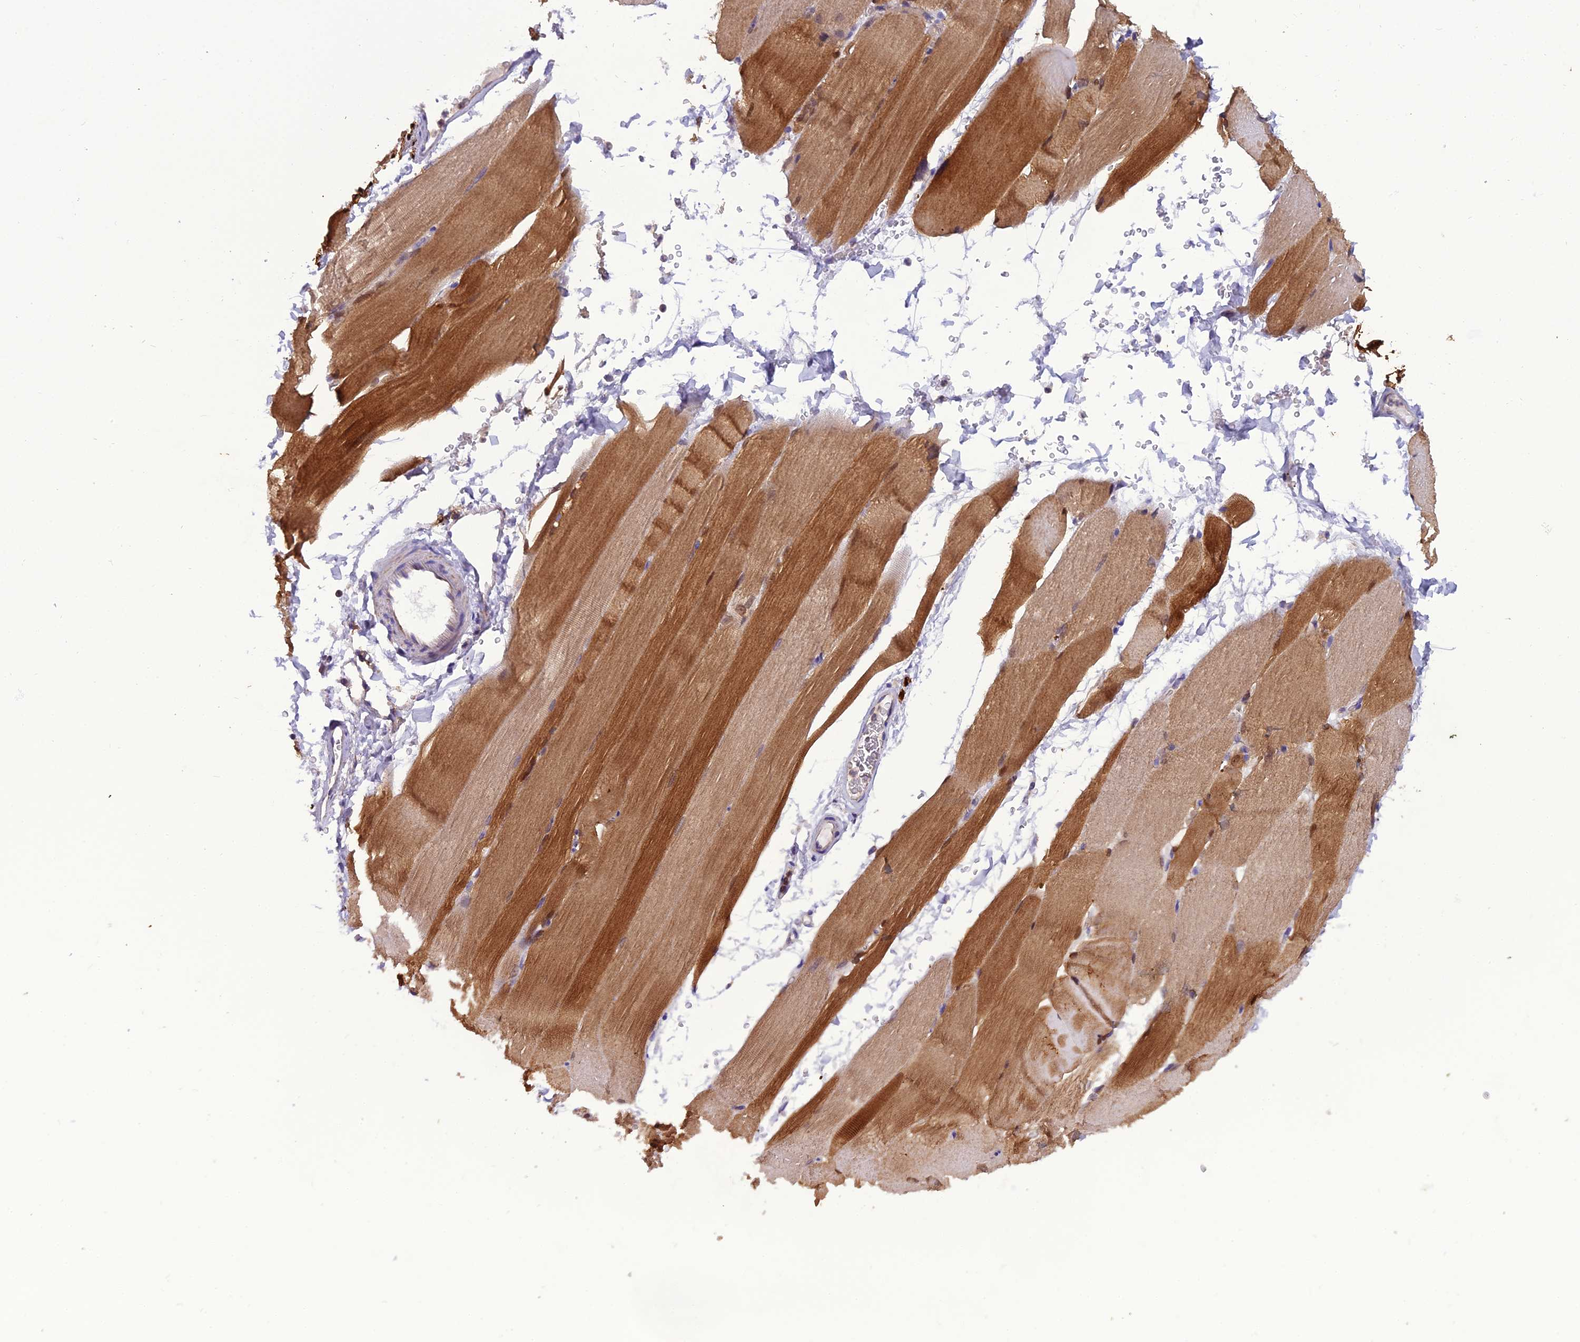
{"staining": {"intensity": "strong", "quantity": "25%-75%", "location": "cytoplasmic/membranous,nuclear"}, "tissue": "skeletal muscle", "cell_type": "Myocytes", "image_type": "normal", "snomed": [{"axis": "morphology", "description": "Normal tissue, NOS"}, {"axis": "topography", "description": "Skeletal muscle"}, {"axis": "topography", "description": "Parathyroid gland"}], "caption": "This is a micrograph of IHC staining of unremarkable skeletal muscle, which shows strong expression in the cytoplasmic/membranous,nuclear of myocytes.", "gene": "GPD1", "patient": {"sex": "female", "age": 37}}